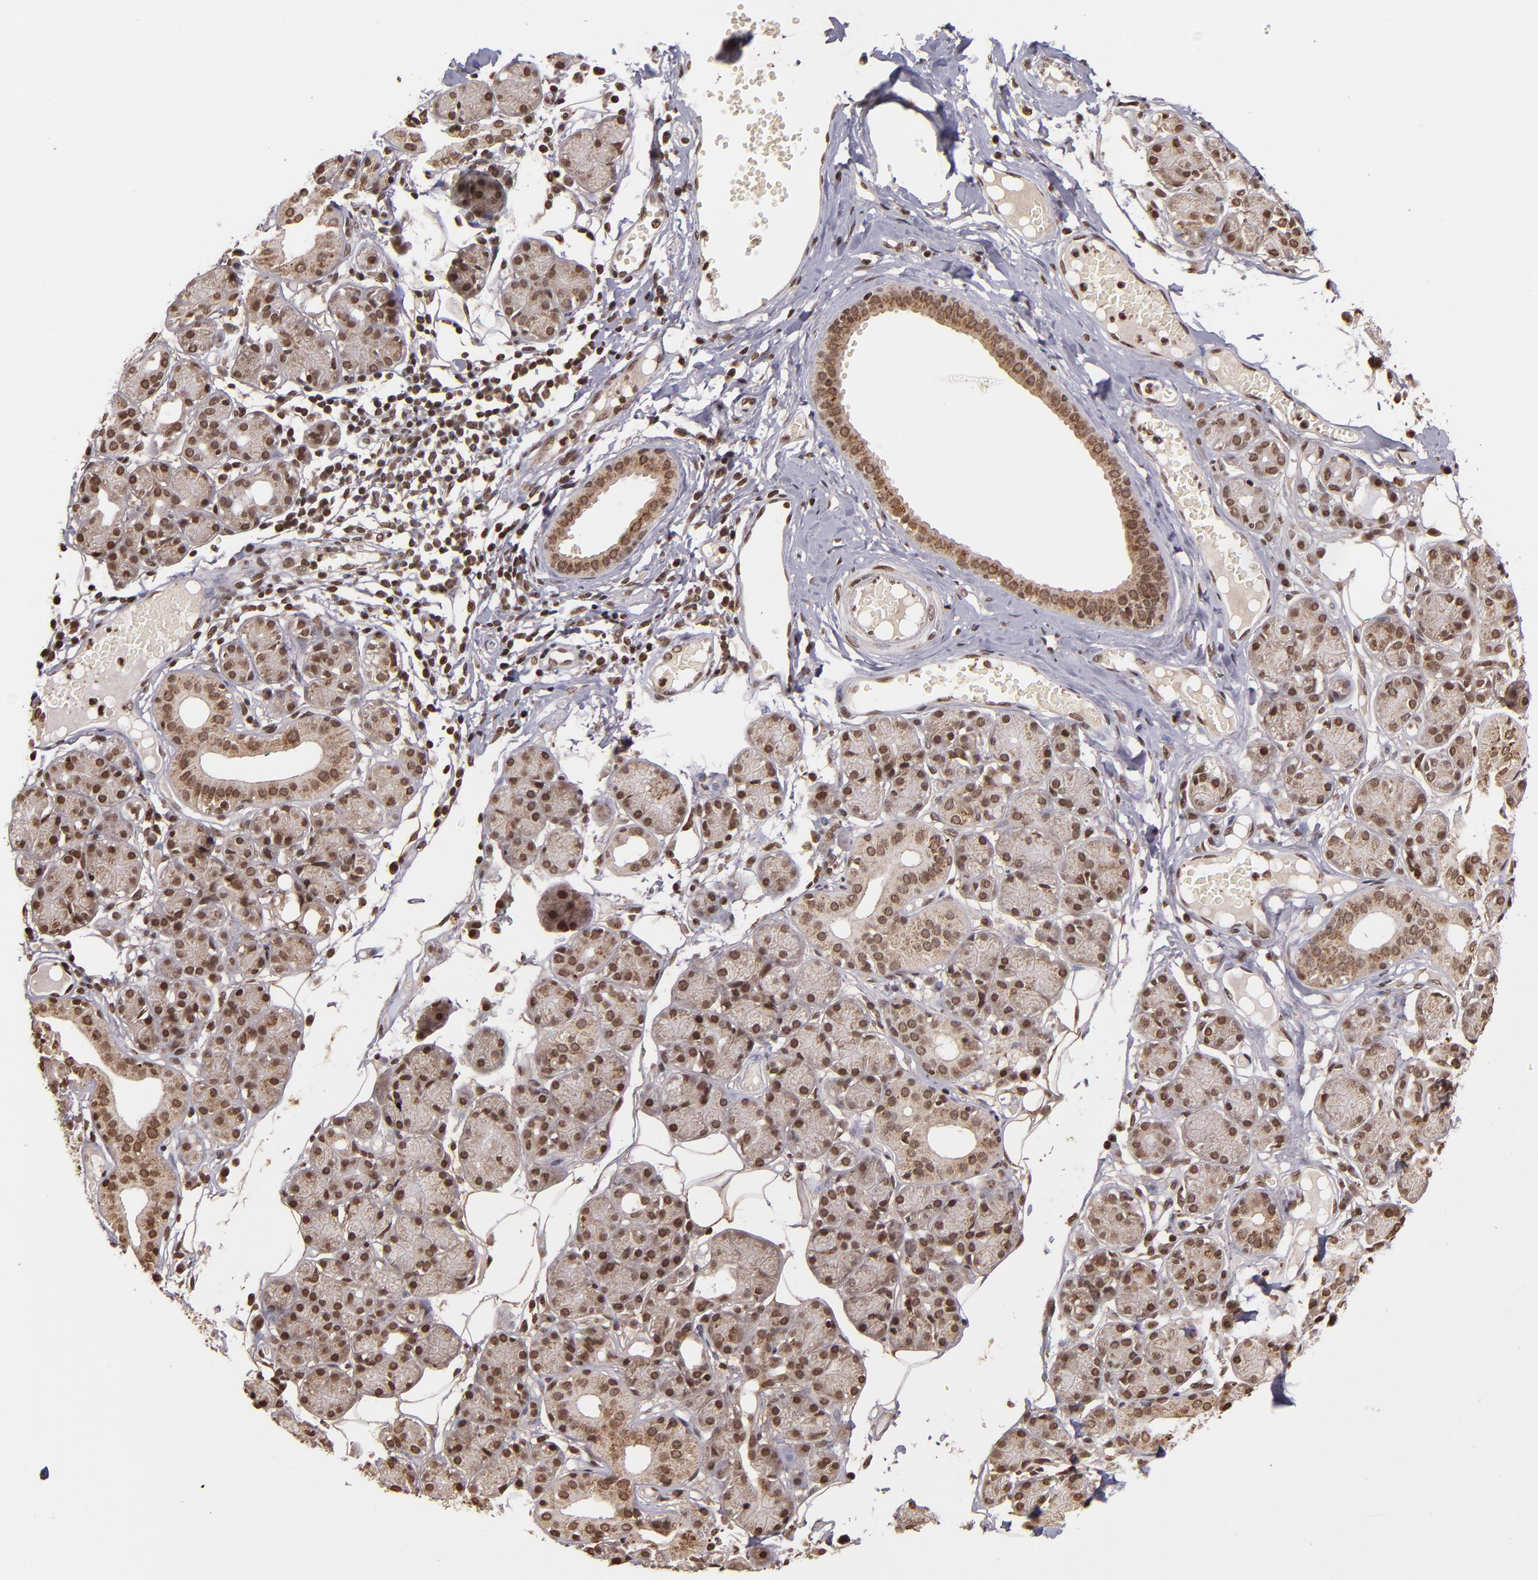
{"staining": {"intensity": "moderate", "quantity": ">75%", "location": "nuclear"}, "tissue": "salivary gland", "cell_type": "Glandular cells", "image_type": "normal", "snomed": [{"axis": "morphology", "description": "Normal tissue, NOS"}, {"axis": "topography", "description": "Salivary gland"}], "caption": "Protein expression by IHC shows moderate nuclear positivity in approximately >75% of glandular cells in normal salivary gland. The staining was performed using DAB (3,3'-diaminobenzidine) to visualize the protein expression in brown, while the nuclei were stained in blue with hematoxylin (Magnification: 20x).", "gene": "CUL3", "patient": {"sex": "male", "age": 54}}